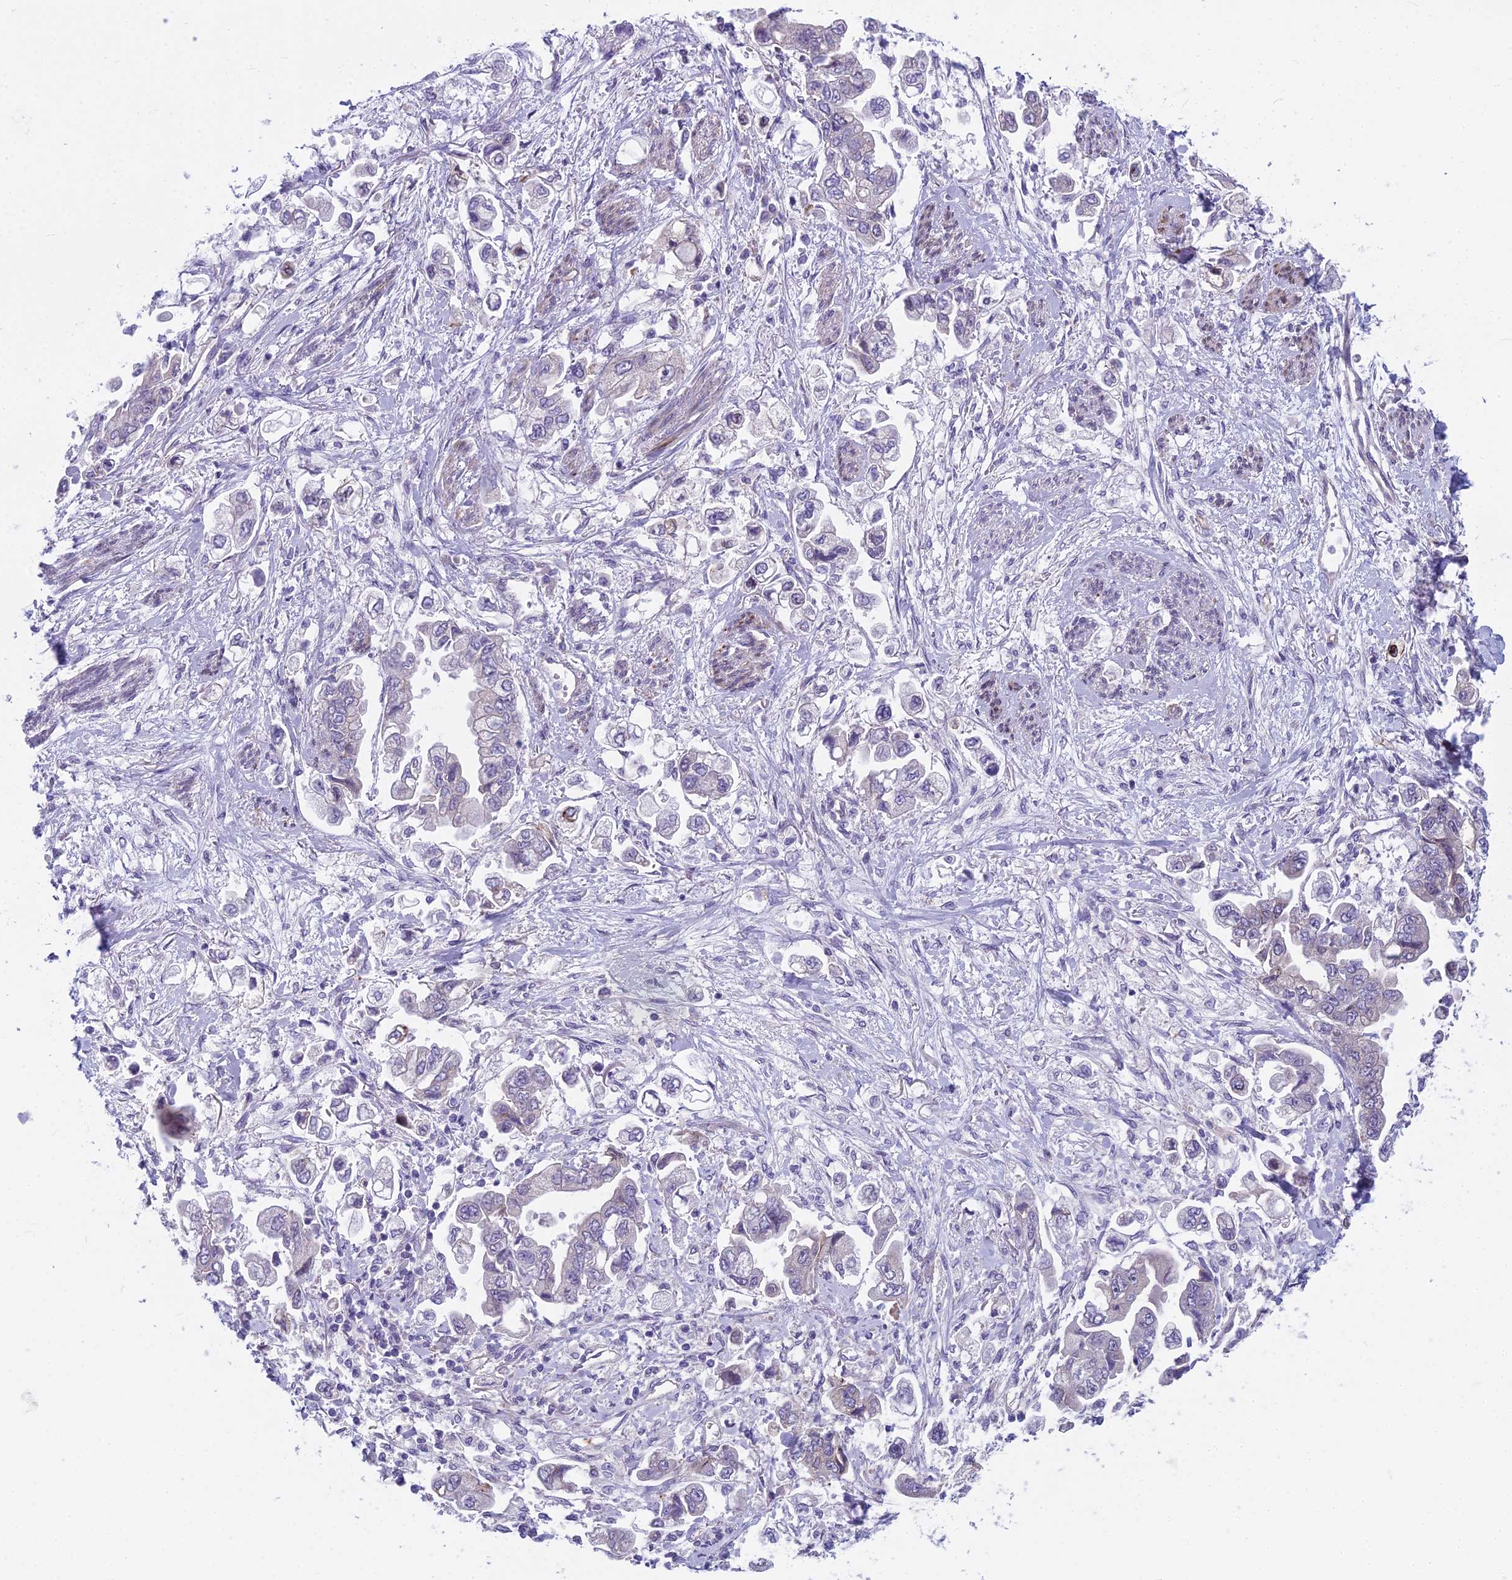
{"staining": {"intensity": "negative", "quantity": "none", "location": "none"}, "tissue": "stomach cancer", "cell_type": "Tumor cells", "image_type": "cancer", "snomed": [{"axis": "morphology", "description": "Adenocarcinoma, NOS"}, {"axis": "topography", "description": "Stomach"}], "caption": "Photomicrograph shows no significant protein expression in tumor cells of stomach adenocarcinoma. The staining was performed using DAB to visualize the protein expression in brown, while the nuclei were stained in blue with hematoxylin (Magnification: 20x).", "gene": "PCDHB14", "patient": {"sex": "male", "age": 62}}